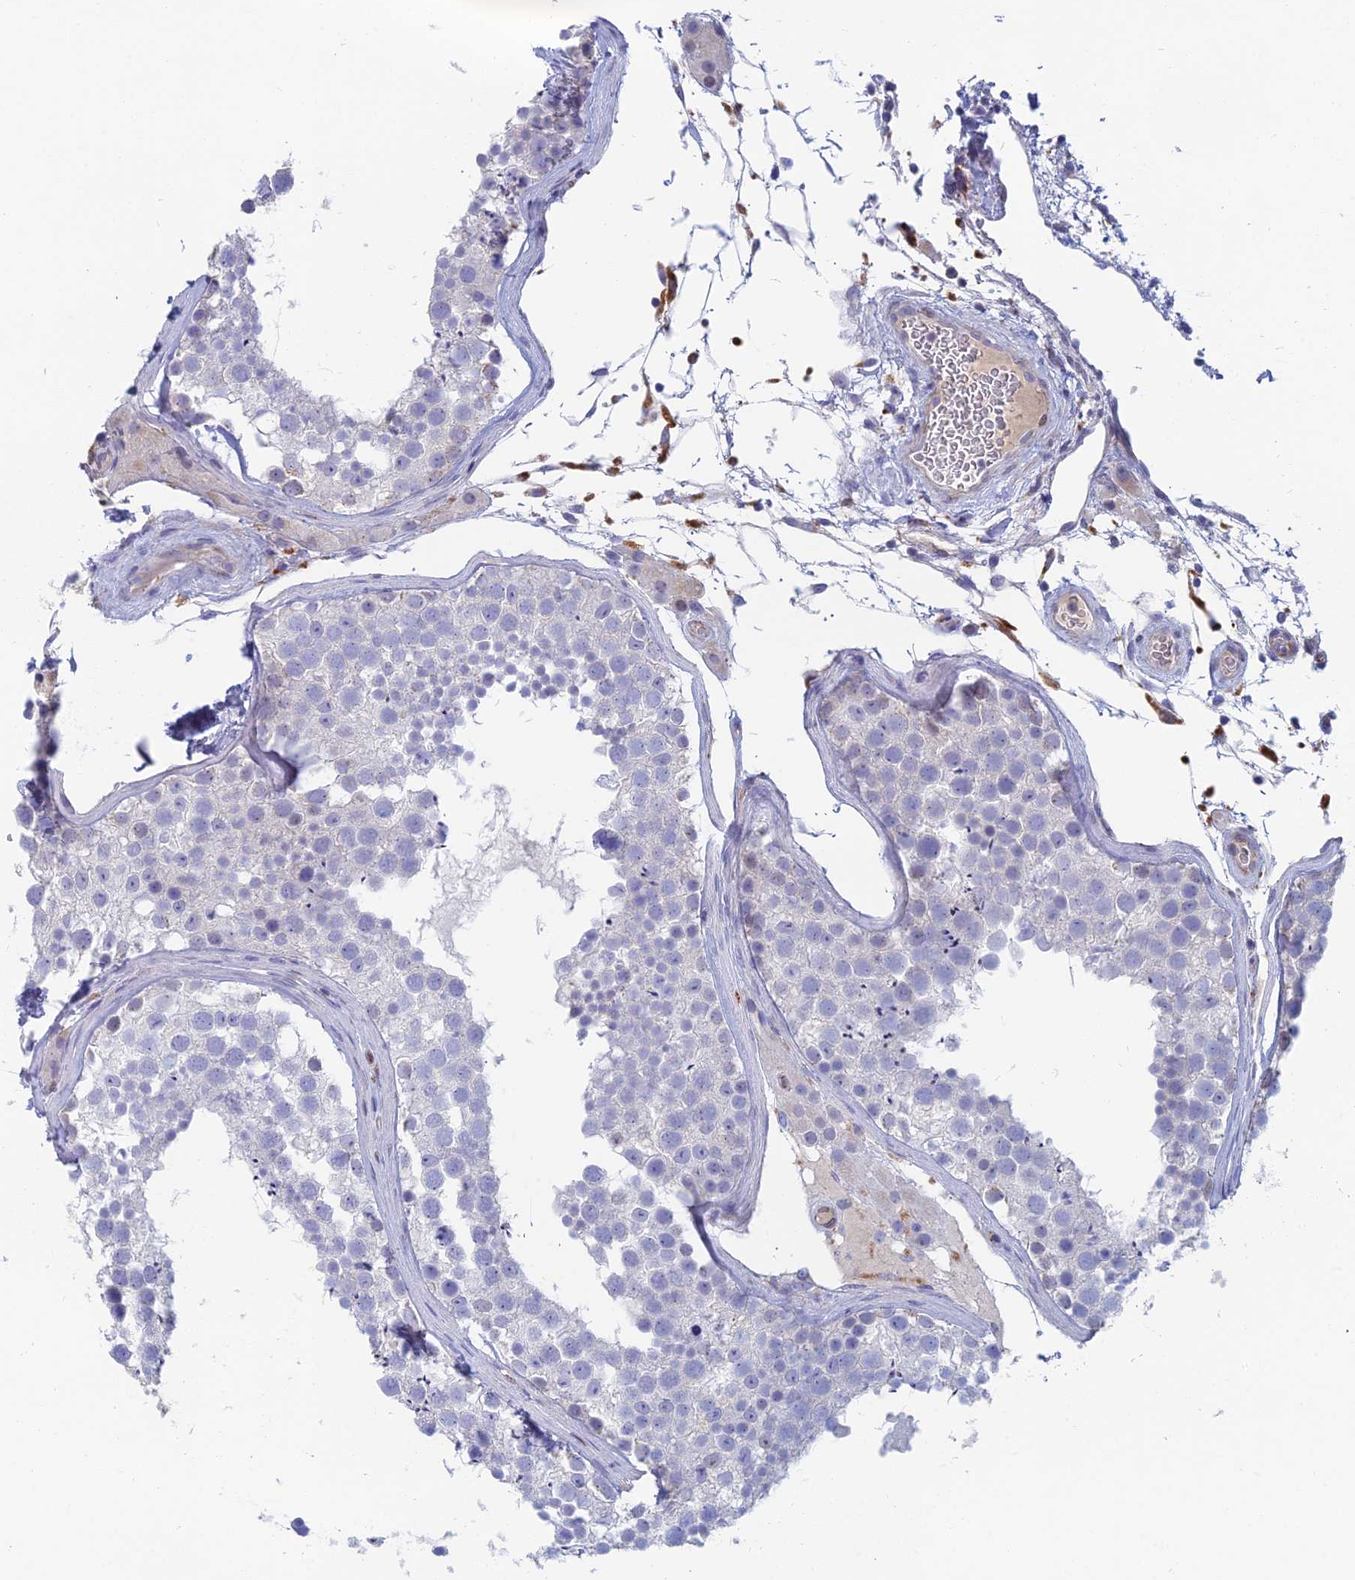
{"staining": {"intensity": "negative", "quantity": "none", "location": "none"}, "tissue": "testis", "cell_type": "Cells in seminiferous ducts", "image_type": "normal", "snomed": [{"axis": "morphology", "description": "Normal tissue, NOS"}, {"axis": "topography", "description": "Testis"}], "caption": "There is no significant positivity in cells in seminiferous ducts of testis. (DAB (3,3'-diaminobenzidine) immunohistochemistry (IHC) with hematoxylin counter stain).", "gene": "FERD3L", "patient": {"sex": "male", "age": 46}}